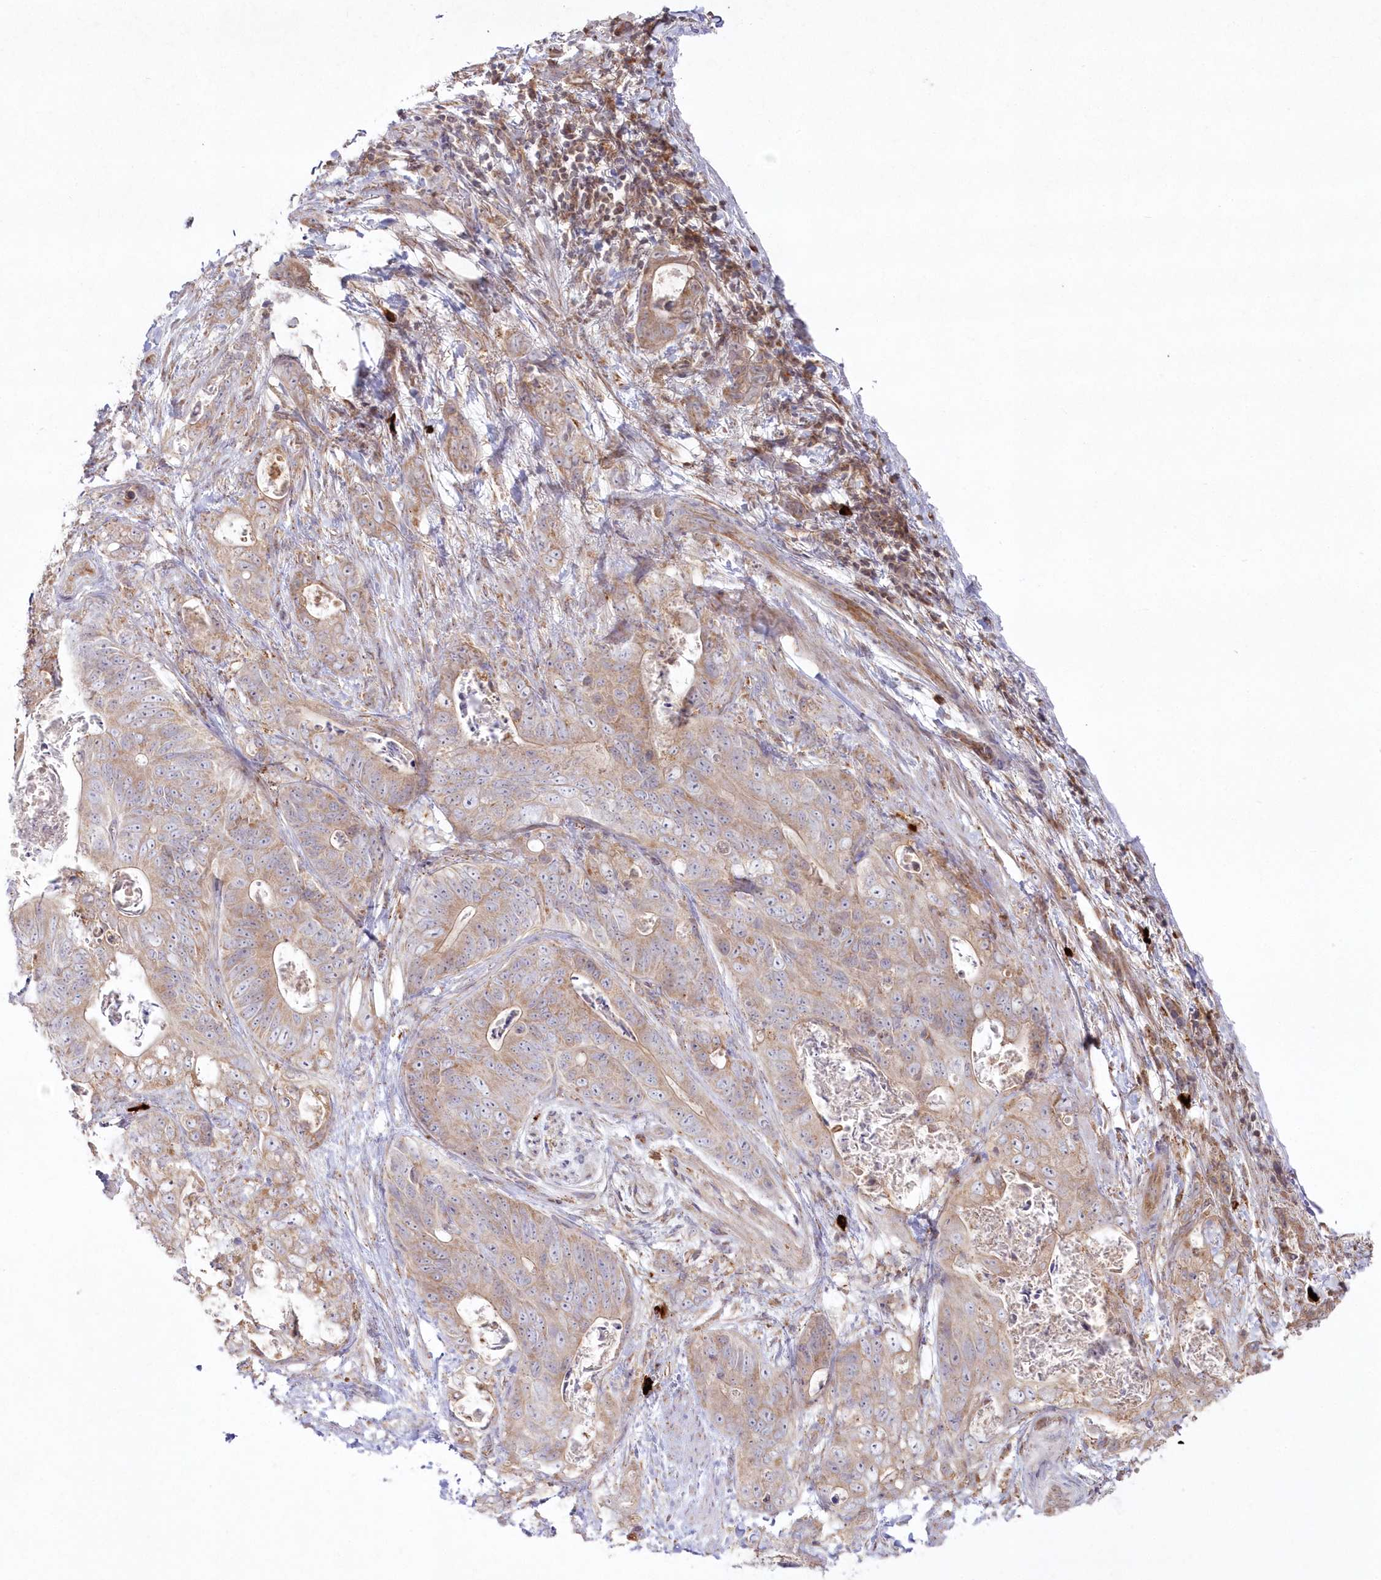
{"staining": {"intensity": "weak", "quantity": ">75%", "location": "cytoplasmic/membranous"}, "tissue": "stomach cancer", "cell_type": "Tumor cells", "image_type": "cancer", "snomed": [{"axis": "morphology", "description": "Normal tissue, NOS"}, {"axis": "morphology", "description": "Adenocarcinoma, NOS"}, {"axis": "topography", "description": "Stomach"}], "caption": "High-magnification brightfield microscopy of stomach cancer (adenocarcinoma) stained with DAB (brown) and counterstained with hematoxylin (blue). tumor cells exhibit weak cytoplasmic/membranous staining is appreciated in about>75% of cells.", "gene": "ARSB", "patient": {"sex": "female", "age": 89}}